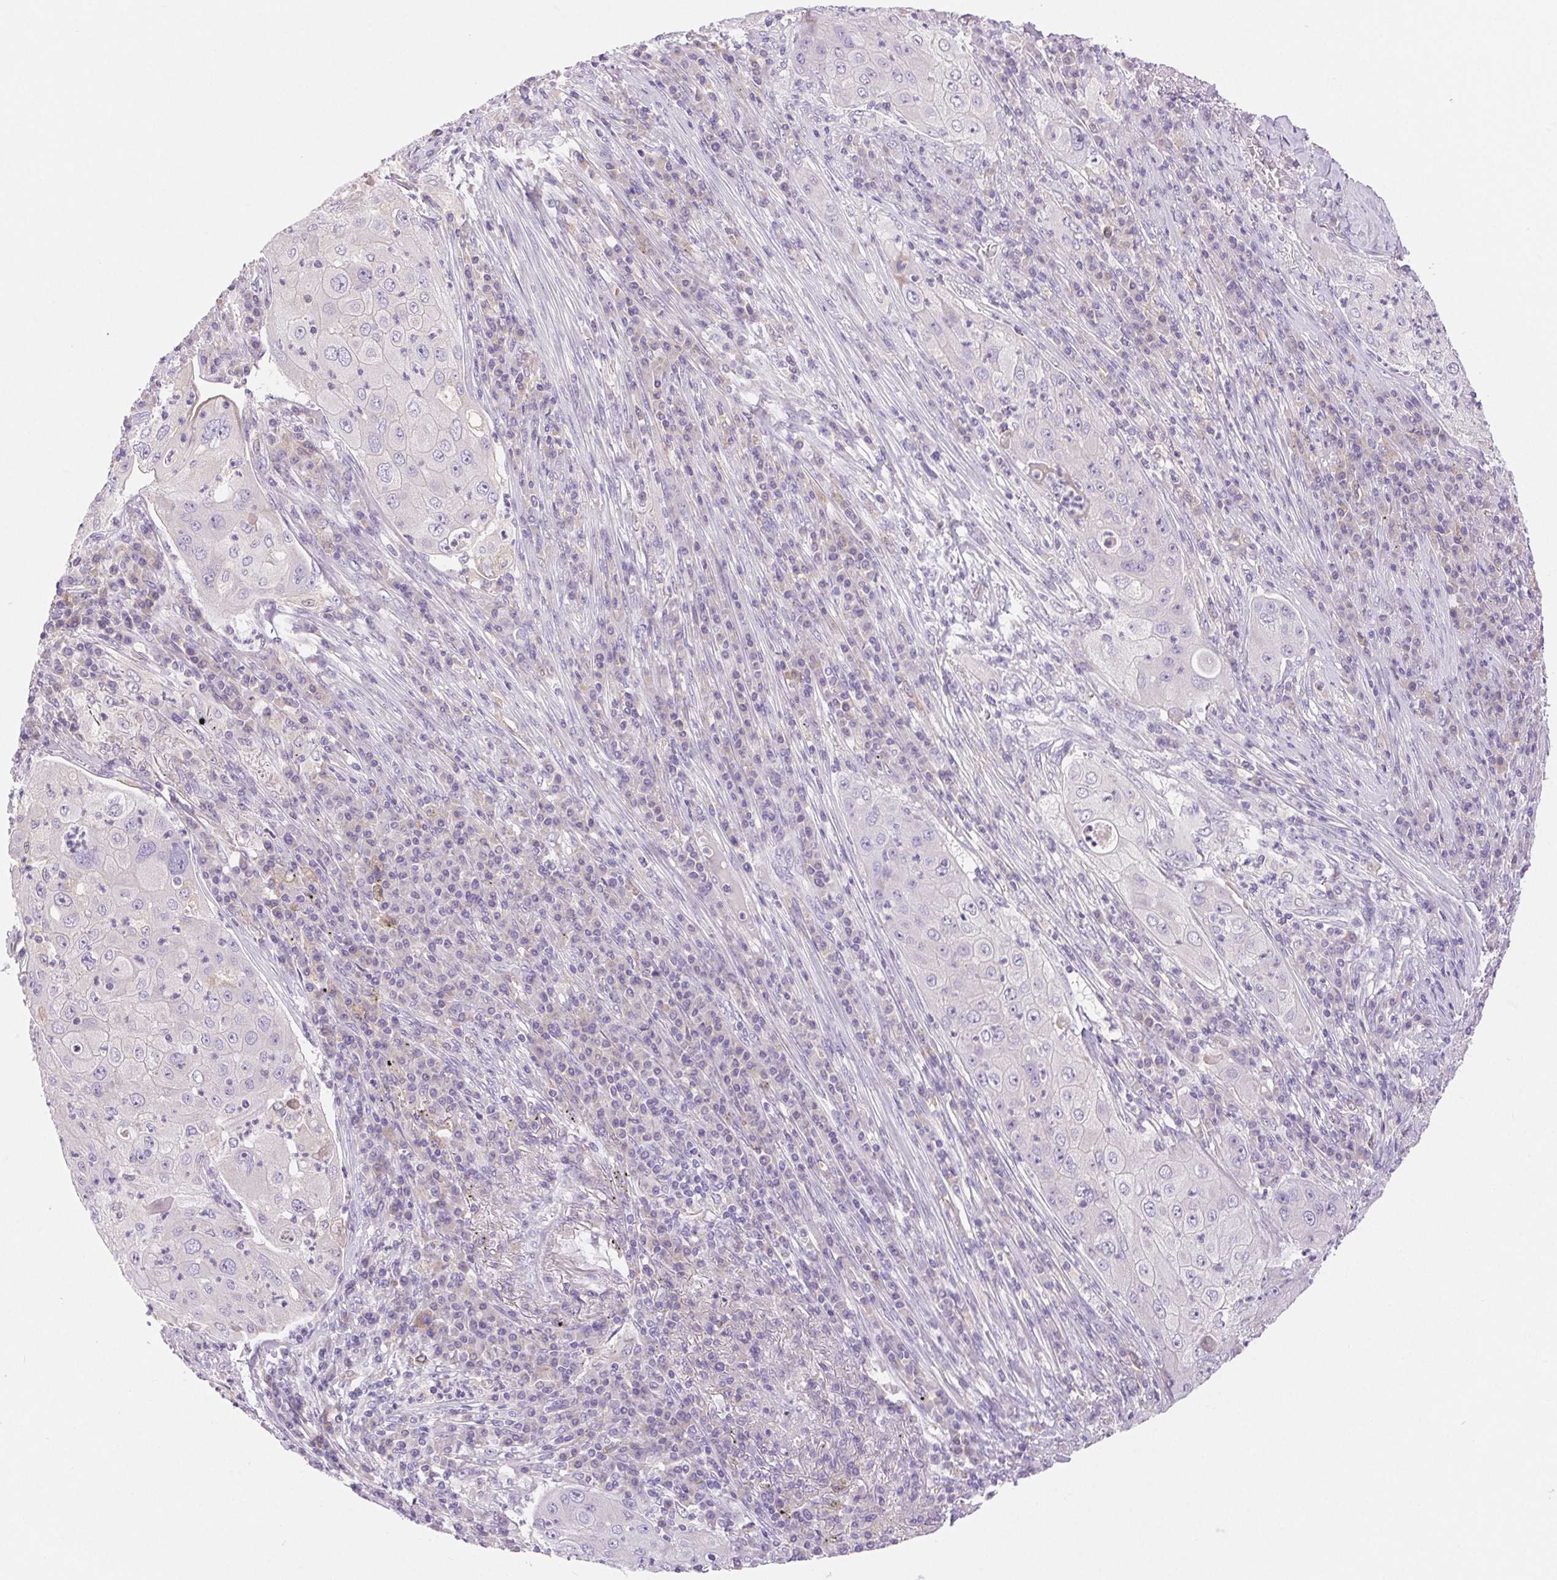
{"staining": {"intensity": "negative", "quantity": "none", "location": "none"}, "tissue": "lung cancer", "cell_type": "Tumor cells", "image_type": "cancer", "snomed": [{"axis": "morphology", "description": "Squamous cell carcinoma, NOS"}, {"axis": "topography", "description": "Lung"}], "caption": "Histopathology image shows no significant protein staining in tumor cells of lung cancer (squamous cell carcinoma).", "gene": "ARHGAP11B", "patient": {"sex": "female", "age": 59}}